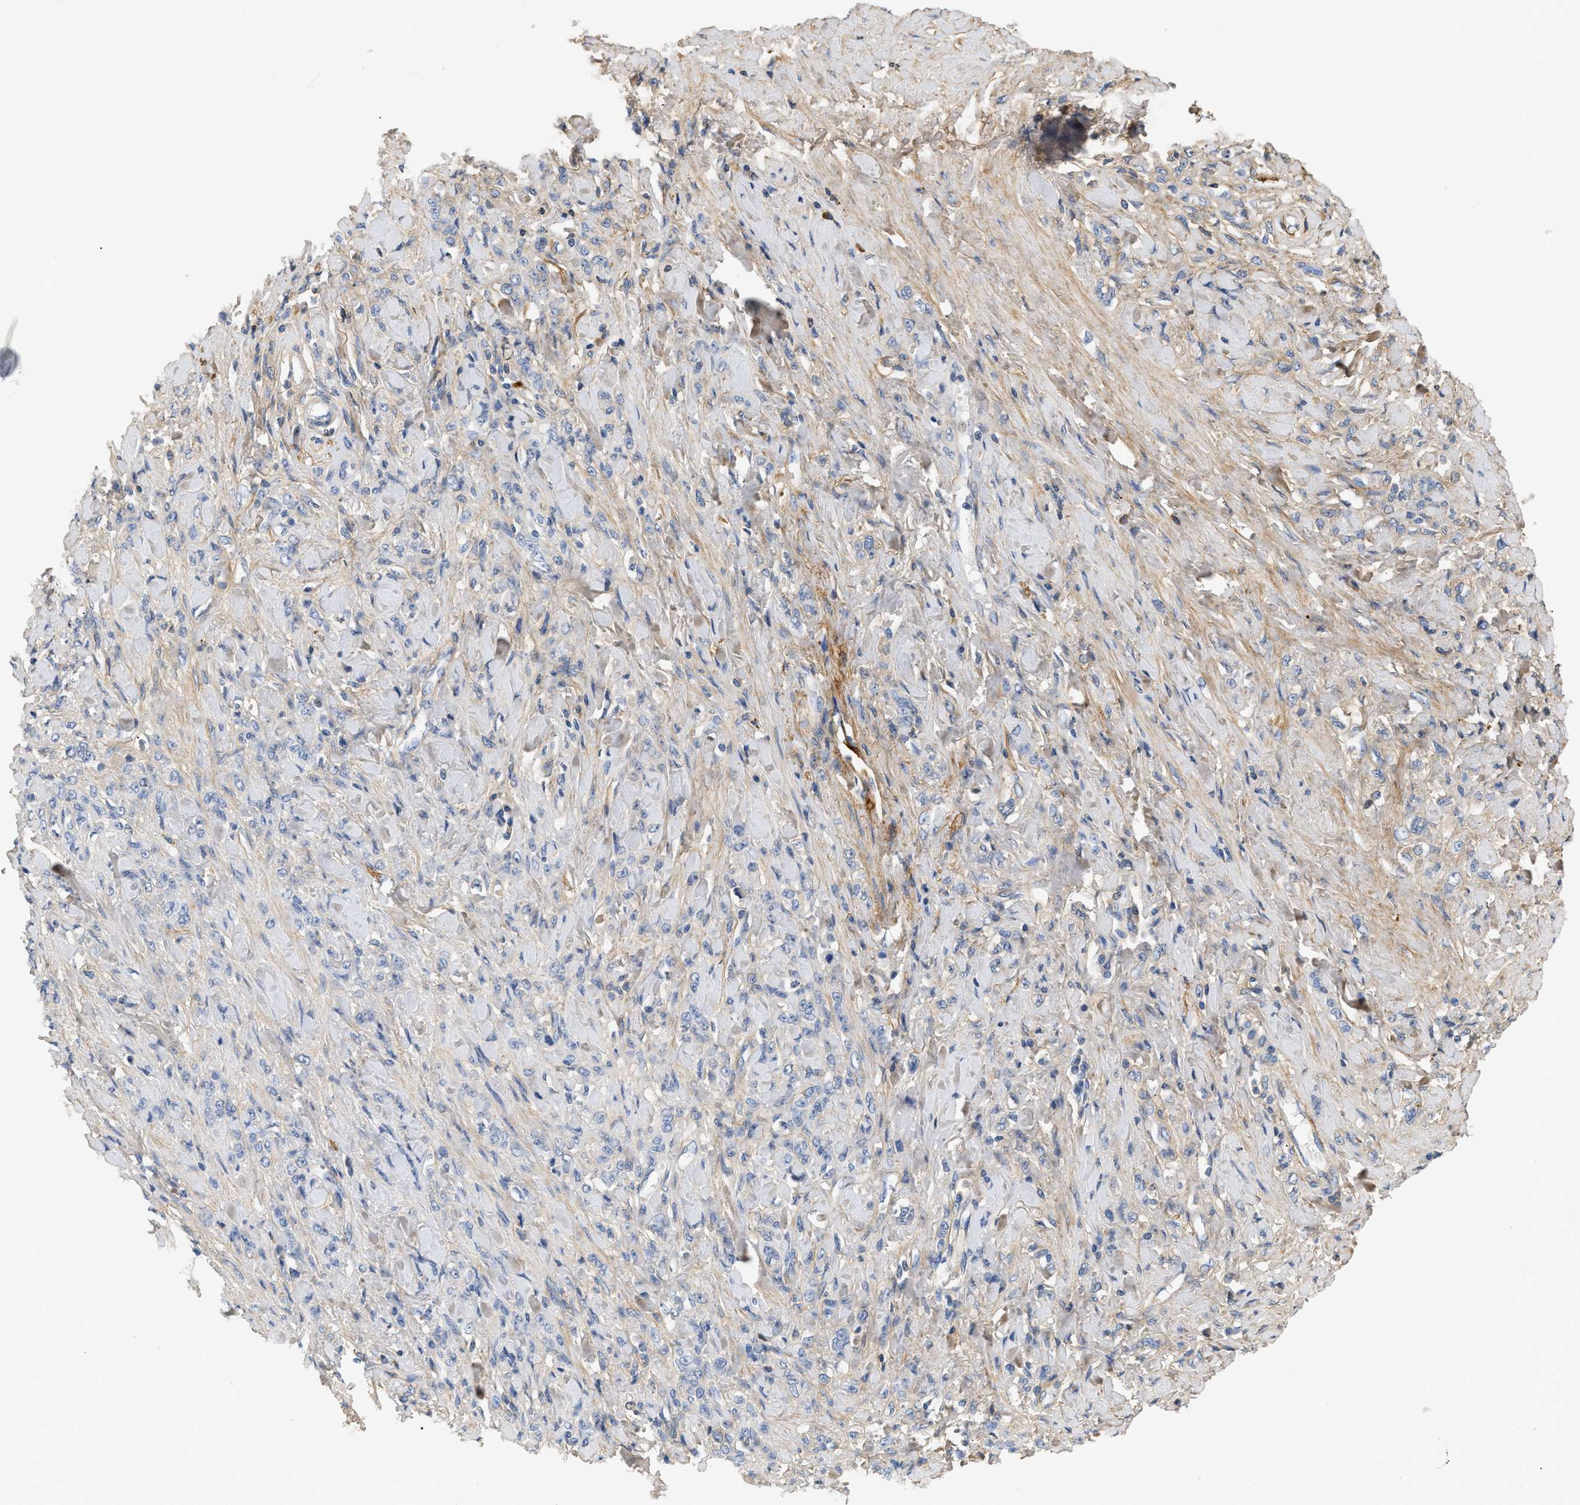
{"staining": {"intensity": "negative", "quantity": "none", "location": "none"}, "tissue": "stomach cancer", "cell_type": "Tumor cells", "image_type": "cancer", "snomed": [{"axis": "morphology", "description": "Adenocarcinoma, NOS"}, {"axis": "topography", "description": "Stomach"}], "caption": "Immunohistochemistry (IHC) of human stomach cancer (adenocarcinoma) displays no positivity in tumor cells.", "gene": "CFH", "patient": {"sex": "male", "age": 82}}